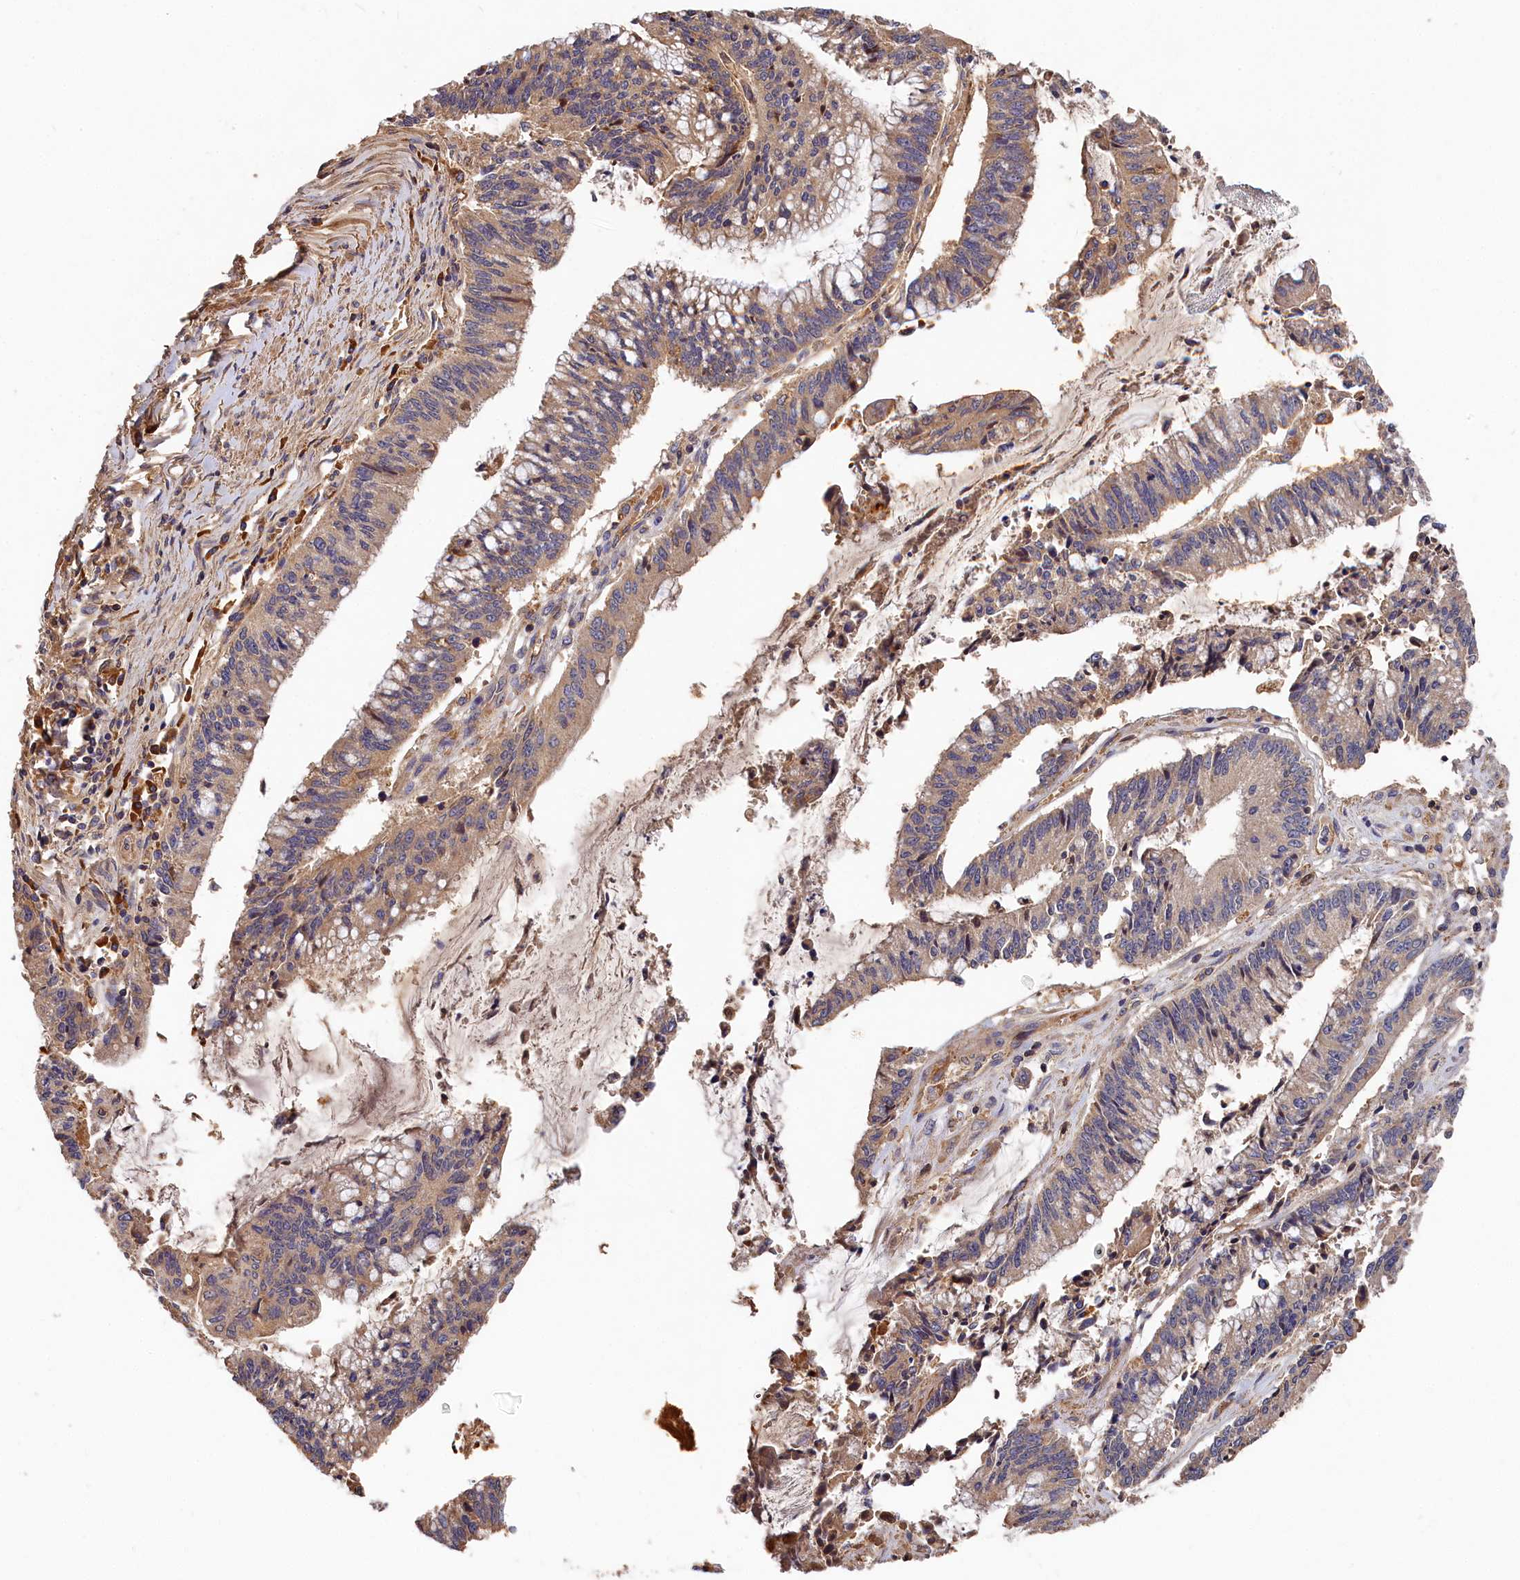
{"staining": {"intensity": "weak", "quantity": "25%-75%", "location": "cytoplasmic/membranous"}, "tissue": "pancreatic cancer", "cell_type": "Tumor cells", "image_type": "cancer", "snomed": [{"axis": "morphology", "description": "Adenocarcinoma, NOS"}, {"axis": "topography", "description": "Pancreas"}], "caption": "This histopathology image displays pancreatic adenocarcinoma stained with immunohistochemistry to label a protein in brown. The cytoplasmic/membranous of tumor cells show weak positivity for the protein. Nuclei are counter-stained blue.", "gene": "DHRS11", "patient": {"sex": "female", "age": 50}}